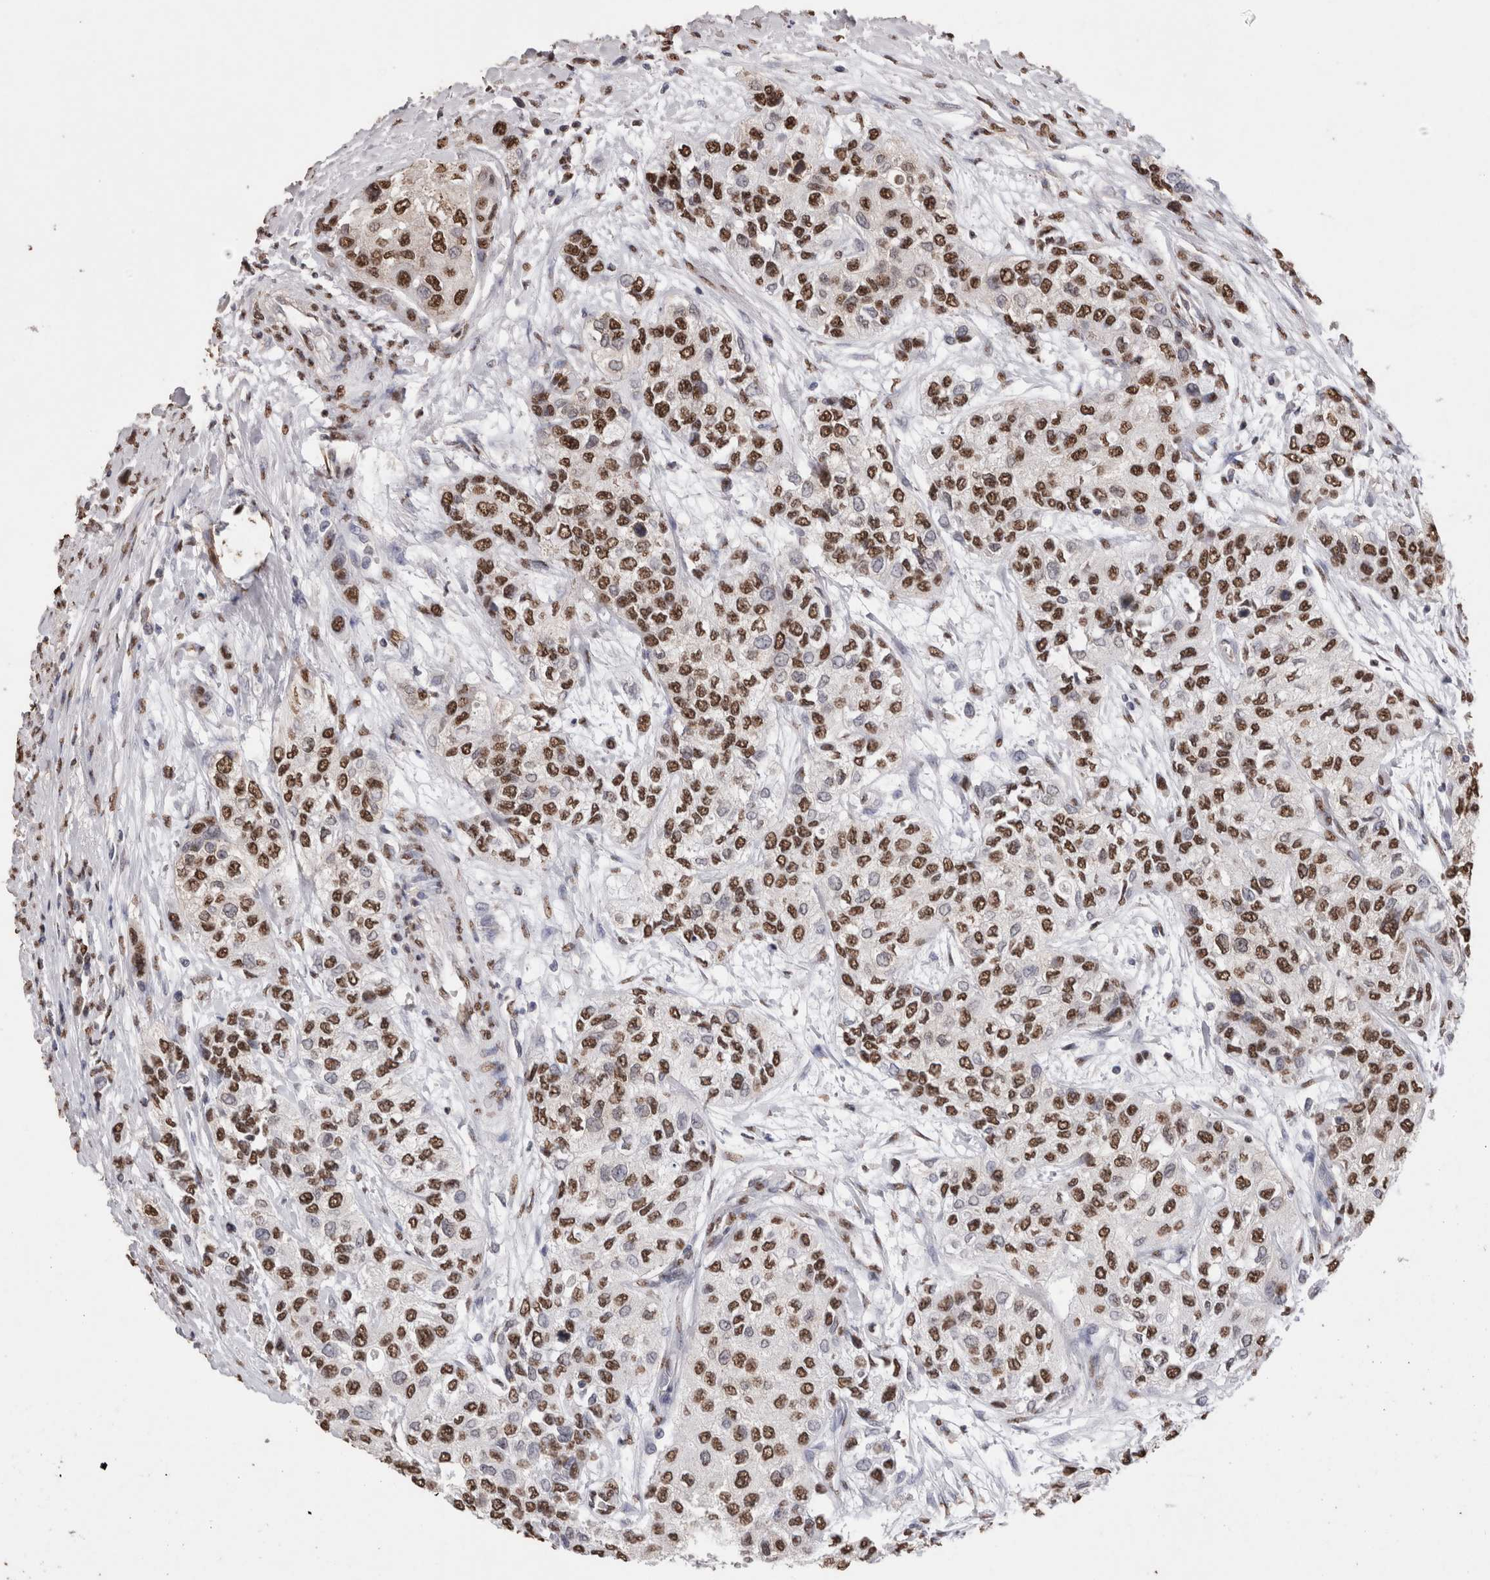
{"staining": {"intensity": "strong", "quantity": ">75%", "location": "nuclear"}, "tissue": "urothelial cancer", "cell_type": "Tumor cells", "image_type": "cancer", "snomed": [{"axis": "morphology", "description": "Urothelial carcinoma, High grade"}, {"axis": "topography", "description": "Urinary bladder"}], "caption": "High-grade urothelial carcinoma was stained to show a protein in brown. There is high levels of strong nuclear positivity in approximately >75% of tumor cells.", "gene": "NTHL1", "patient": {"sex": "female", "age": 56}}